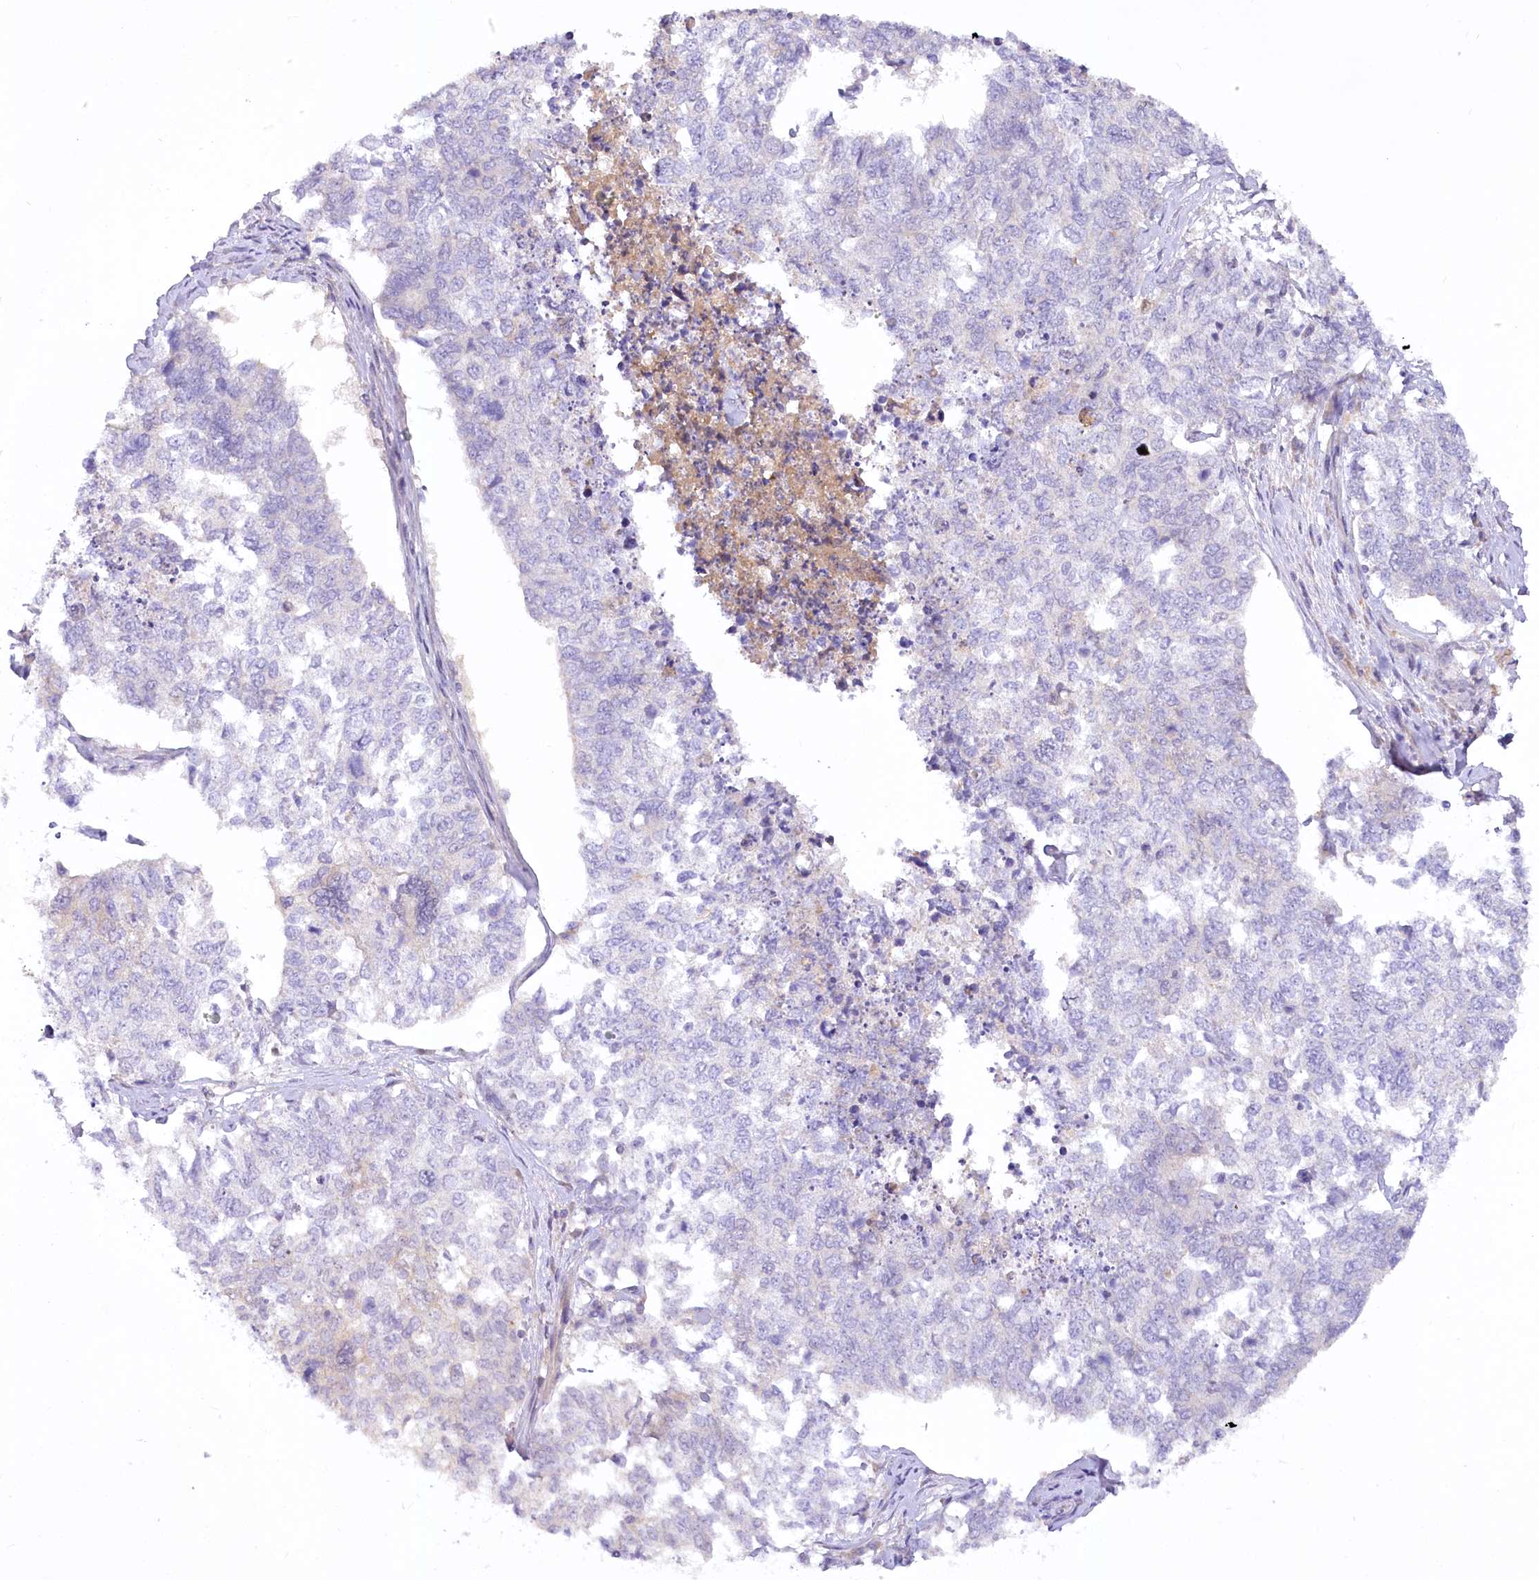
{"staining": {"intensity": "negative", "quantity": "none", "location": "none"}, "tissue": "cervical cancer", "cell_type": "Tumor cells", "image_type": "cancer", "snomed": [{"axis": "morphology", "description": "Squamous cell carcinoma, NOS"}, {"axis": "topography", "description": "Cervix"}], "caption": "A high-resolution image shows IHC staining of cervical cancer (squamous cell carcinoma), which exhibits no significant expression in tumor cells.", "gene": "EFHC2", "patient": {"sex": "female", "age": 63}}